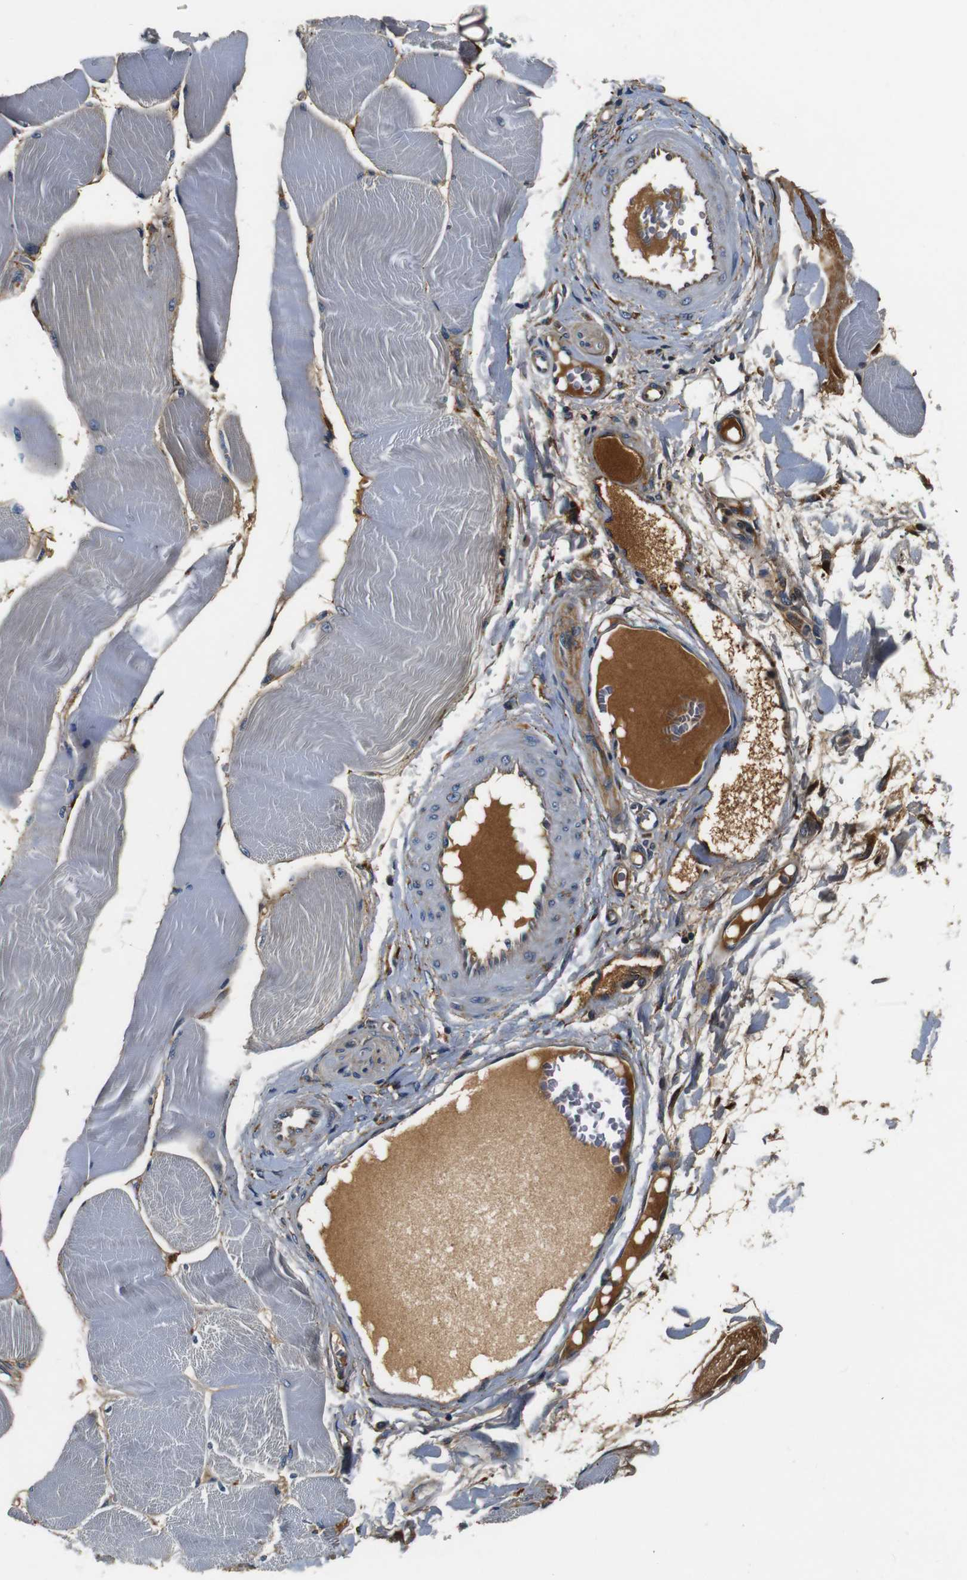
{"staining": {"intensity": "negative", "quantity": "none", "location": "none"}, "tissue": "skeletal muscle", "cell_type": "Myocytes", "image_type": "normal", "snomed": [{"axis": "morphology", "description": "Normal tissue, NOS"}, {"axis": "morphology", "description": "Squamous cell carcinoma, NOS"}, {"axis": "topography", "description": "Skeletal muscle"}], "caption": "Myocytes show no significant positivity in benign skeletal muscle. Nuclei are stained in blue.", "gene": "COL1A1", "patient": {"sex": "male", "age": 51}}